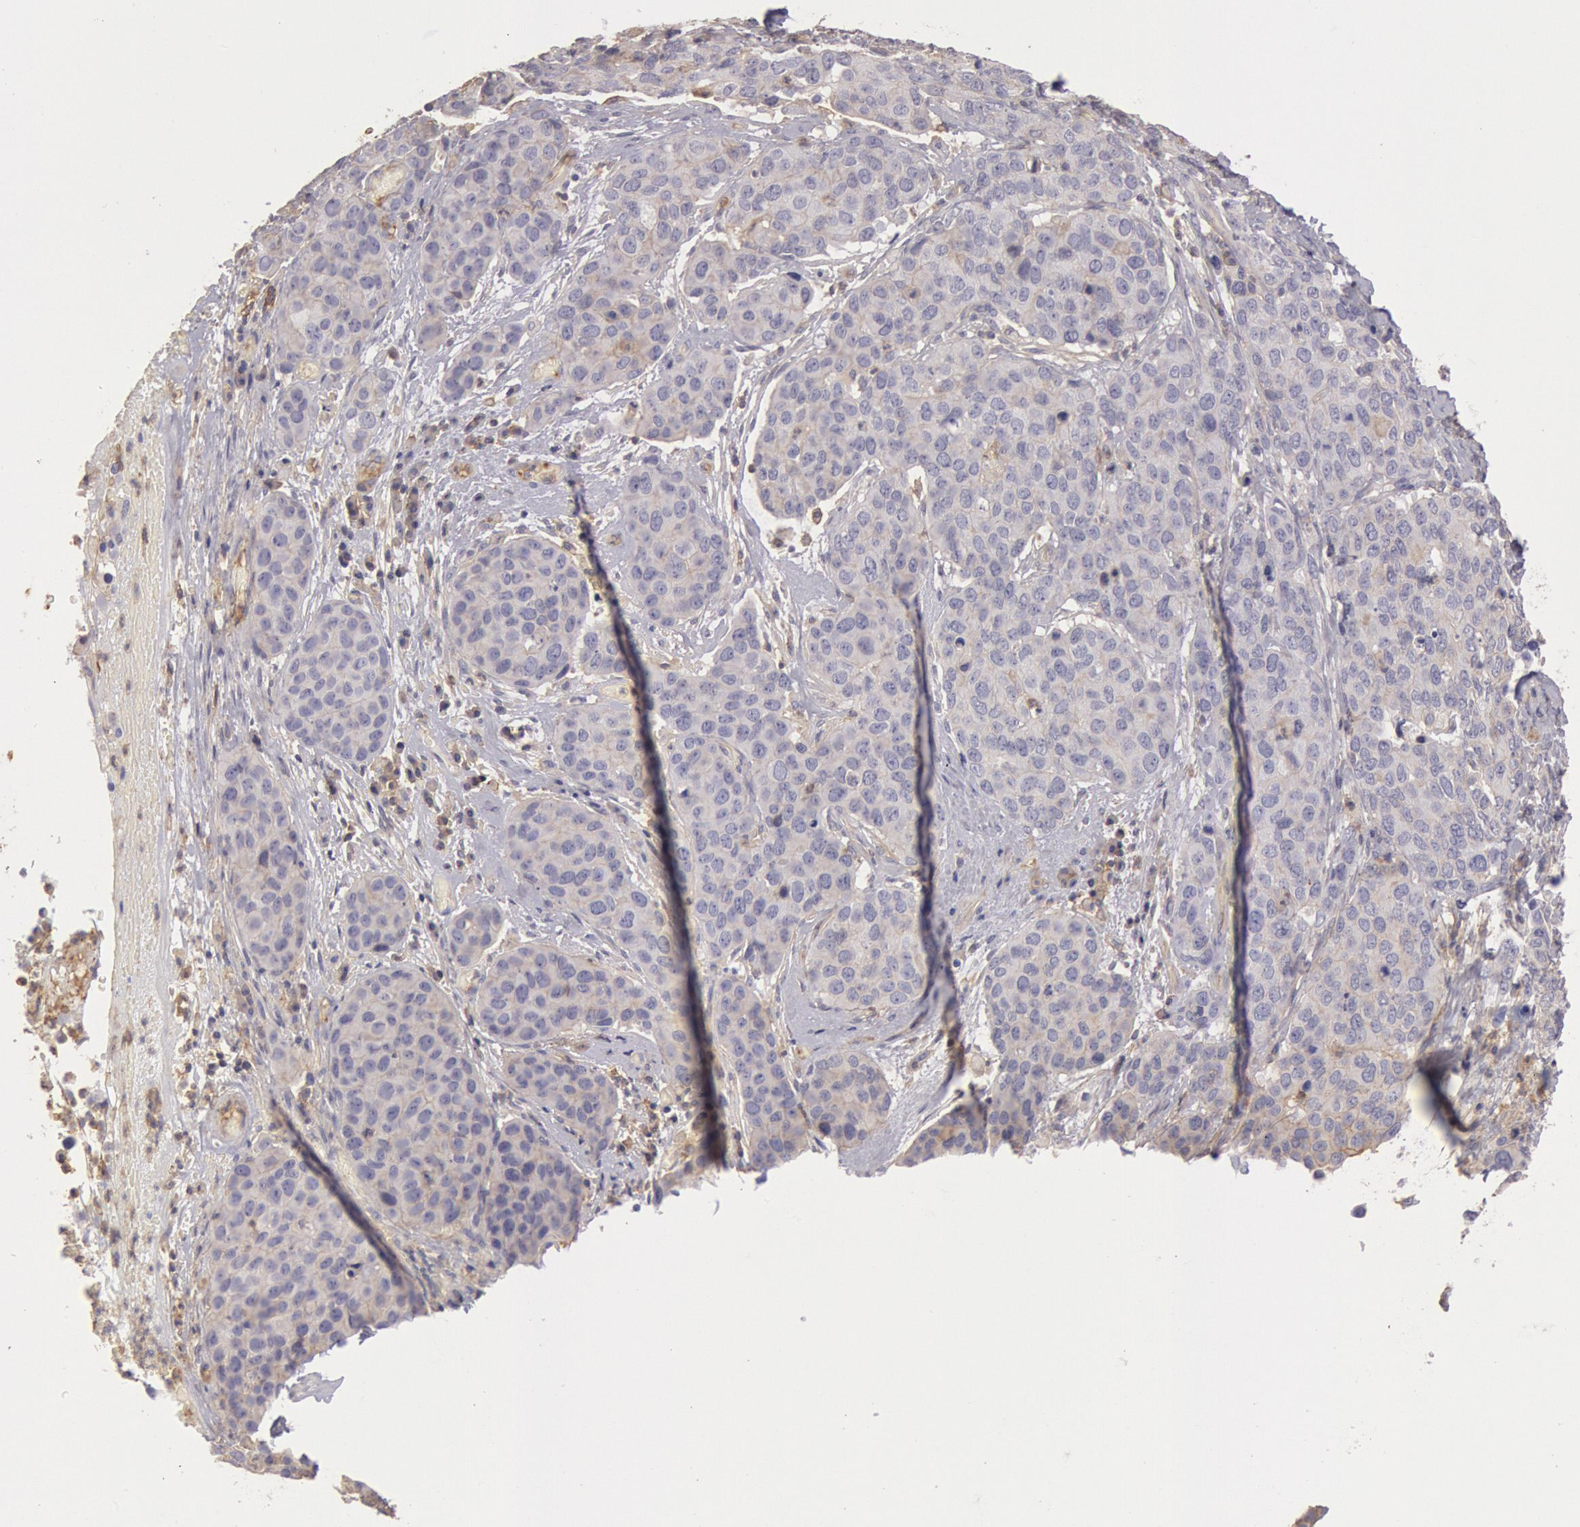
{"staining": {"intensity": "weak", "quantity": "25%-75%", "location": "cytoplasmic/membranous"}, "tissue": "cervical cancer", "cell_type": "Tumor cells", "image_type": "cancer", "snomed": [{"axis": "morphology", "description": "Squamous cell carcinoma, NOS"}, {"axis": "topography", "description": "Cervix"}], "caption": "Immunohistochemistry (IHC) of cervical cancer (squamous cell carcinoma) exhibits low levels of weak cytoplasmic/membranous staining in approximately 25%-75% of tumor cells.", "gene": "SNAP23", "patient": {"sex": "female", "age": 54}}